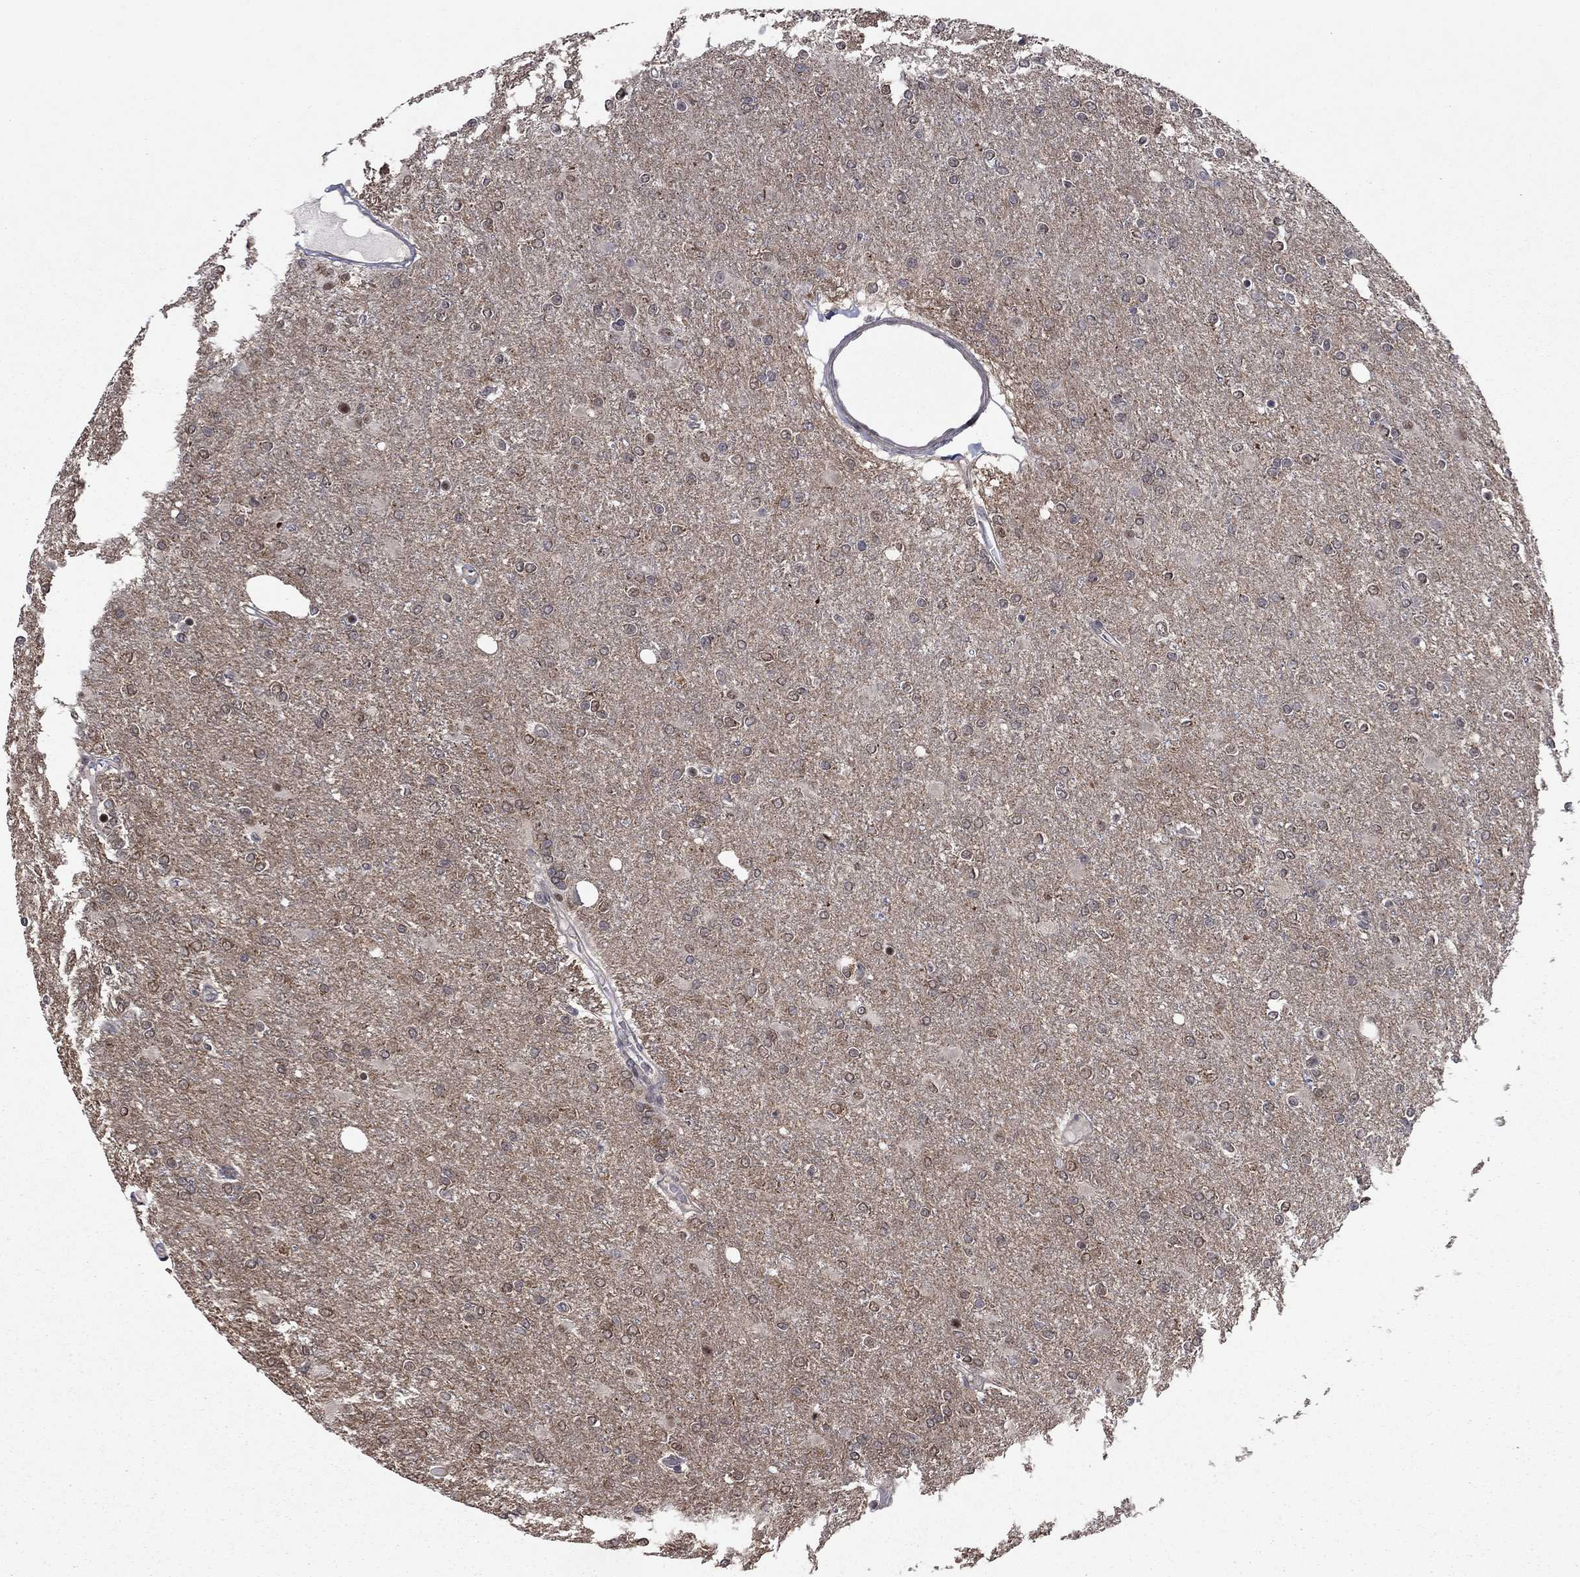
{"staining": {"intensity": "negative", "quantity": "none", "location": "none"}, "tissue": "glioma", "cell_type": "Tumor cells", "image_type": "cancer", "snomed": [{"axis": "morphology", "description": "Glioma, malignant, High grade"}, {"axis": "topography", "description": "Cerebral cortex"}], "caption": "There is no significant staining in tumor cells of glioma. Brightfield microscopy of IHC stained with DAB (3,3'-diaminobenzidine) (brown) and hematoxylin (blue), captured at high magnification.", "gene": "PSMC1", "patient": {"sex": "male", "age": 70}}